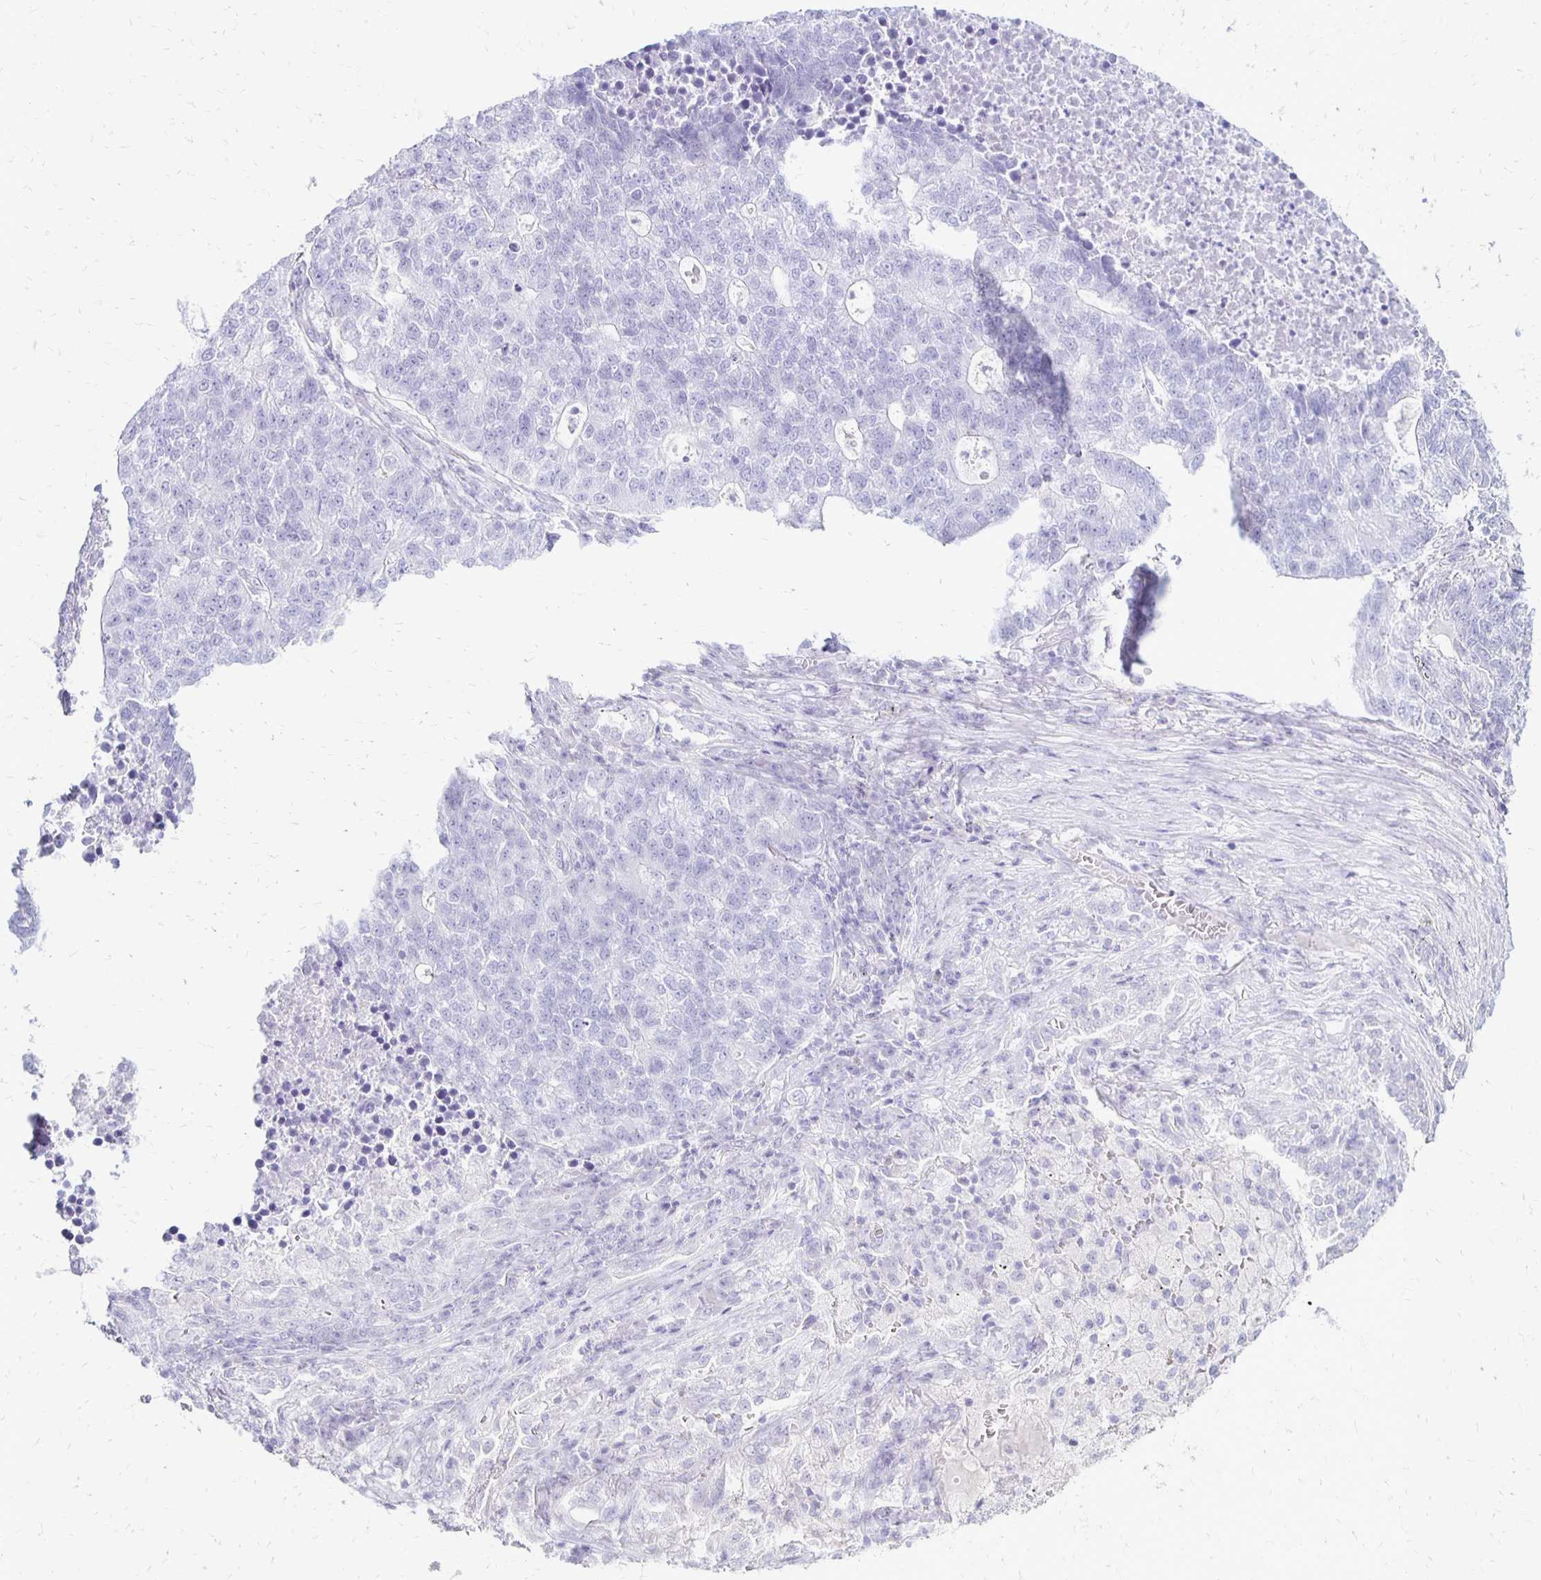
{"staining": {"intensity": "negative", "quantity": "none", "location": "none"}, "tissue": "lung cancer", "cell_type": "Tumor cells", "image_type": "cancer", "snomed": [{"axis": "morphology", "description": "Adenocarcinoma, NOS"}, {"axis": "topography", "description": "Lung"}], "caption": "A high-resolution photomicrograph shows immunohistochemistry (IHC) staining of lung adenocarcinoma, which shows no significant staining in tumor cells. The staining is performed using DAB brown chromogen with nuclei counter-stained in using hematoxylin.", "gene": "RYR1", "patient": {"sex": "male", "age": 57}}